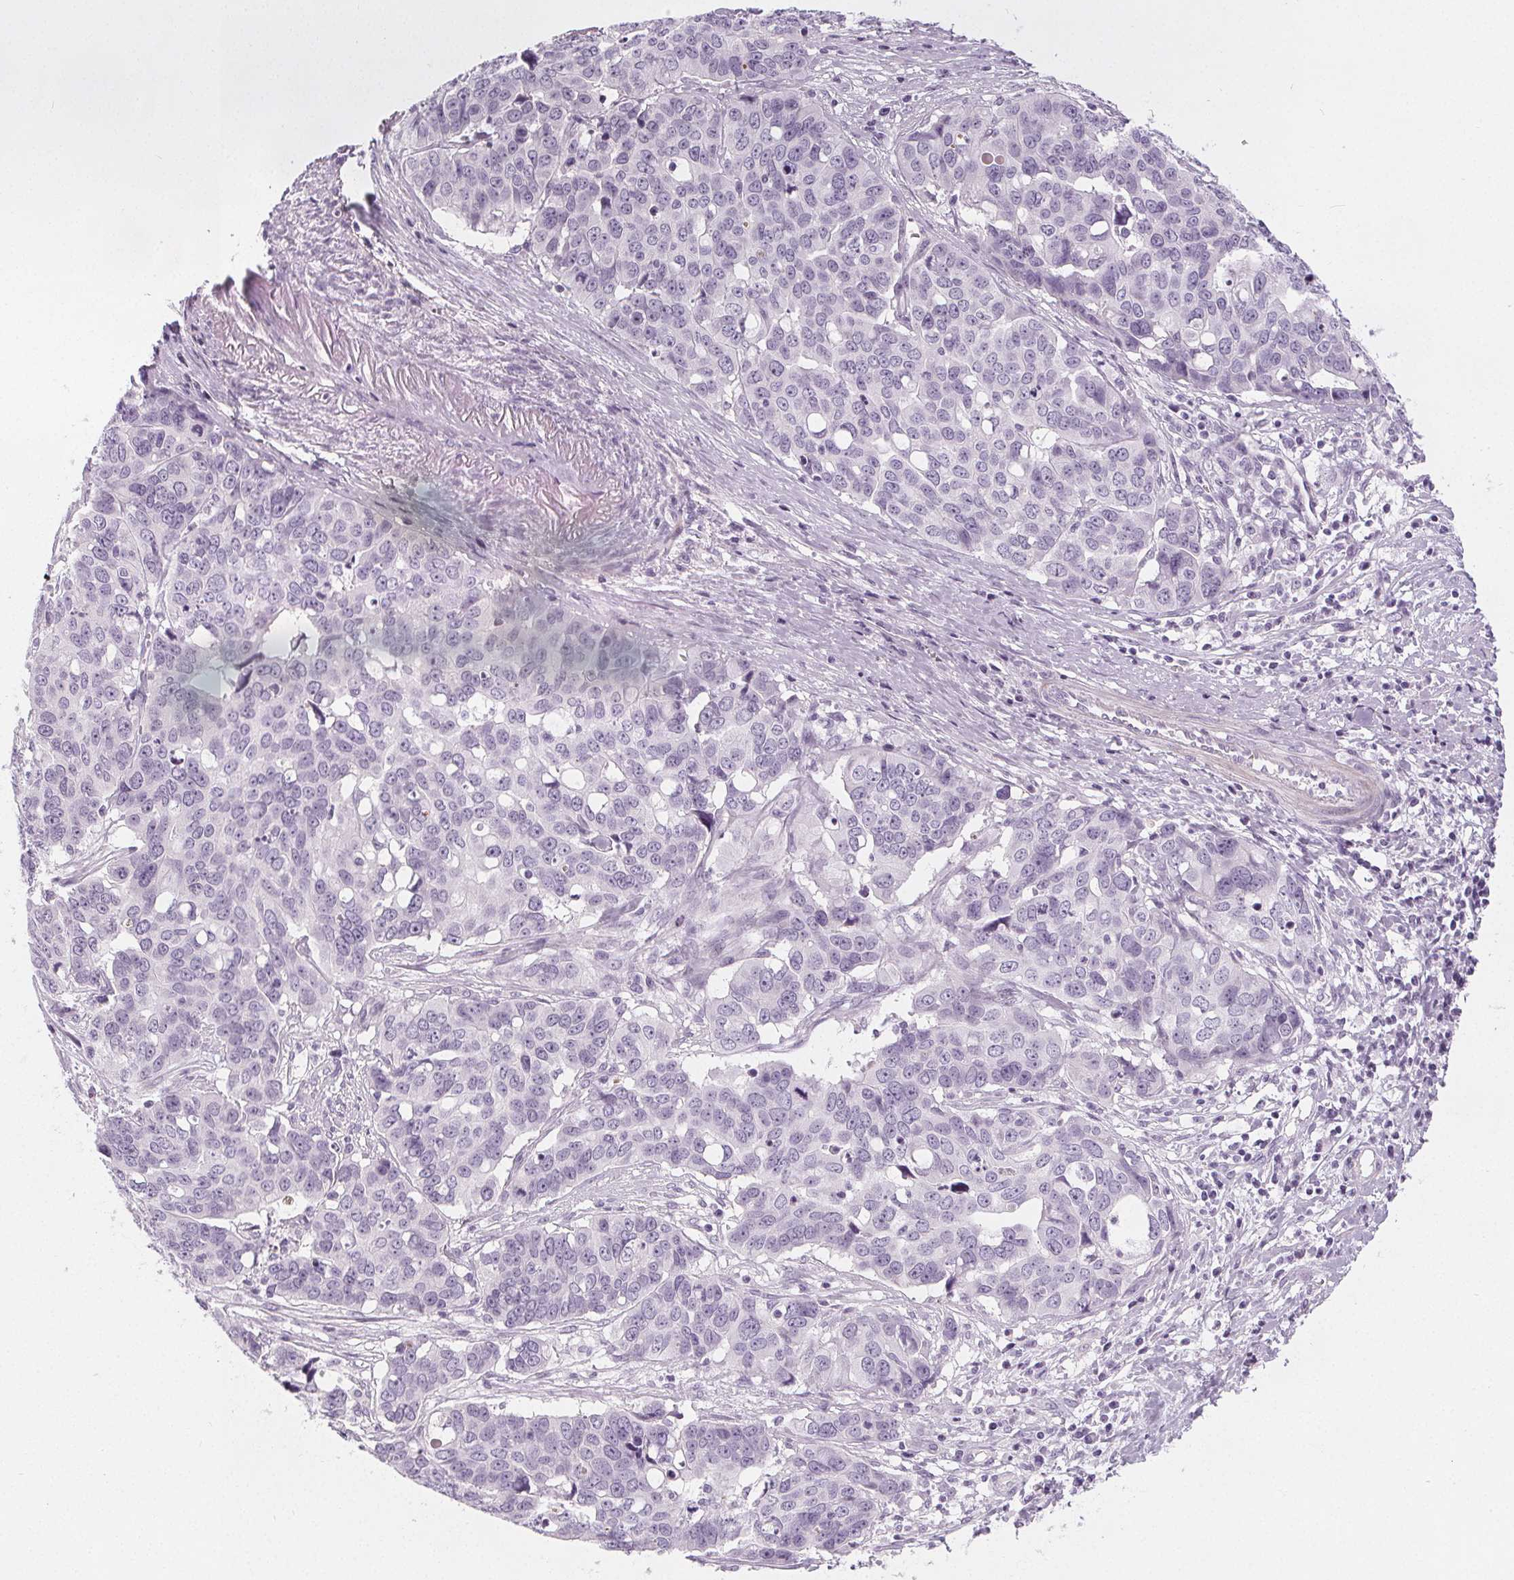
{"staining": {"intensity": "negative", "quantity": "none", "location": "none"}, "tissue": "ovarian cancer", "cell_type": "Tumor cells", "image_type": "cancer", "snomed": [{"axis": "morphology", "description": "Carcinoma, endometroid"}, {"axis": "topography", "description": "Ovary"}], "caption": "An image of ovarian cancer (endometroid carcinoma) stained for a protein shows no brown staining in tumor cells.", "gene": "SLC5A12", "patient": {"sex": "female", "age": 78}}